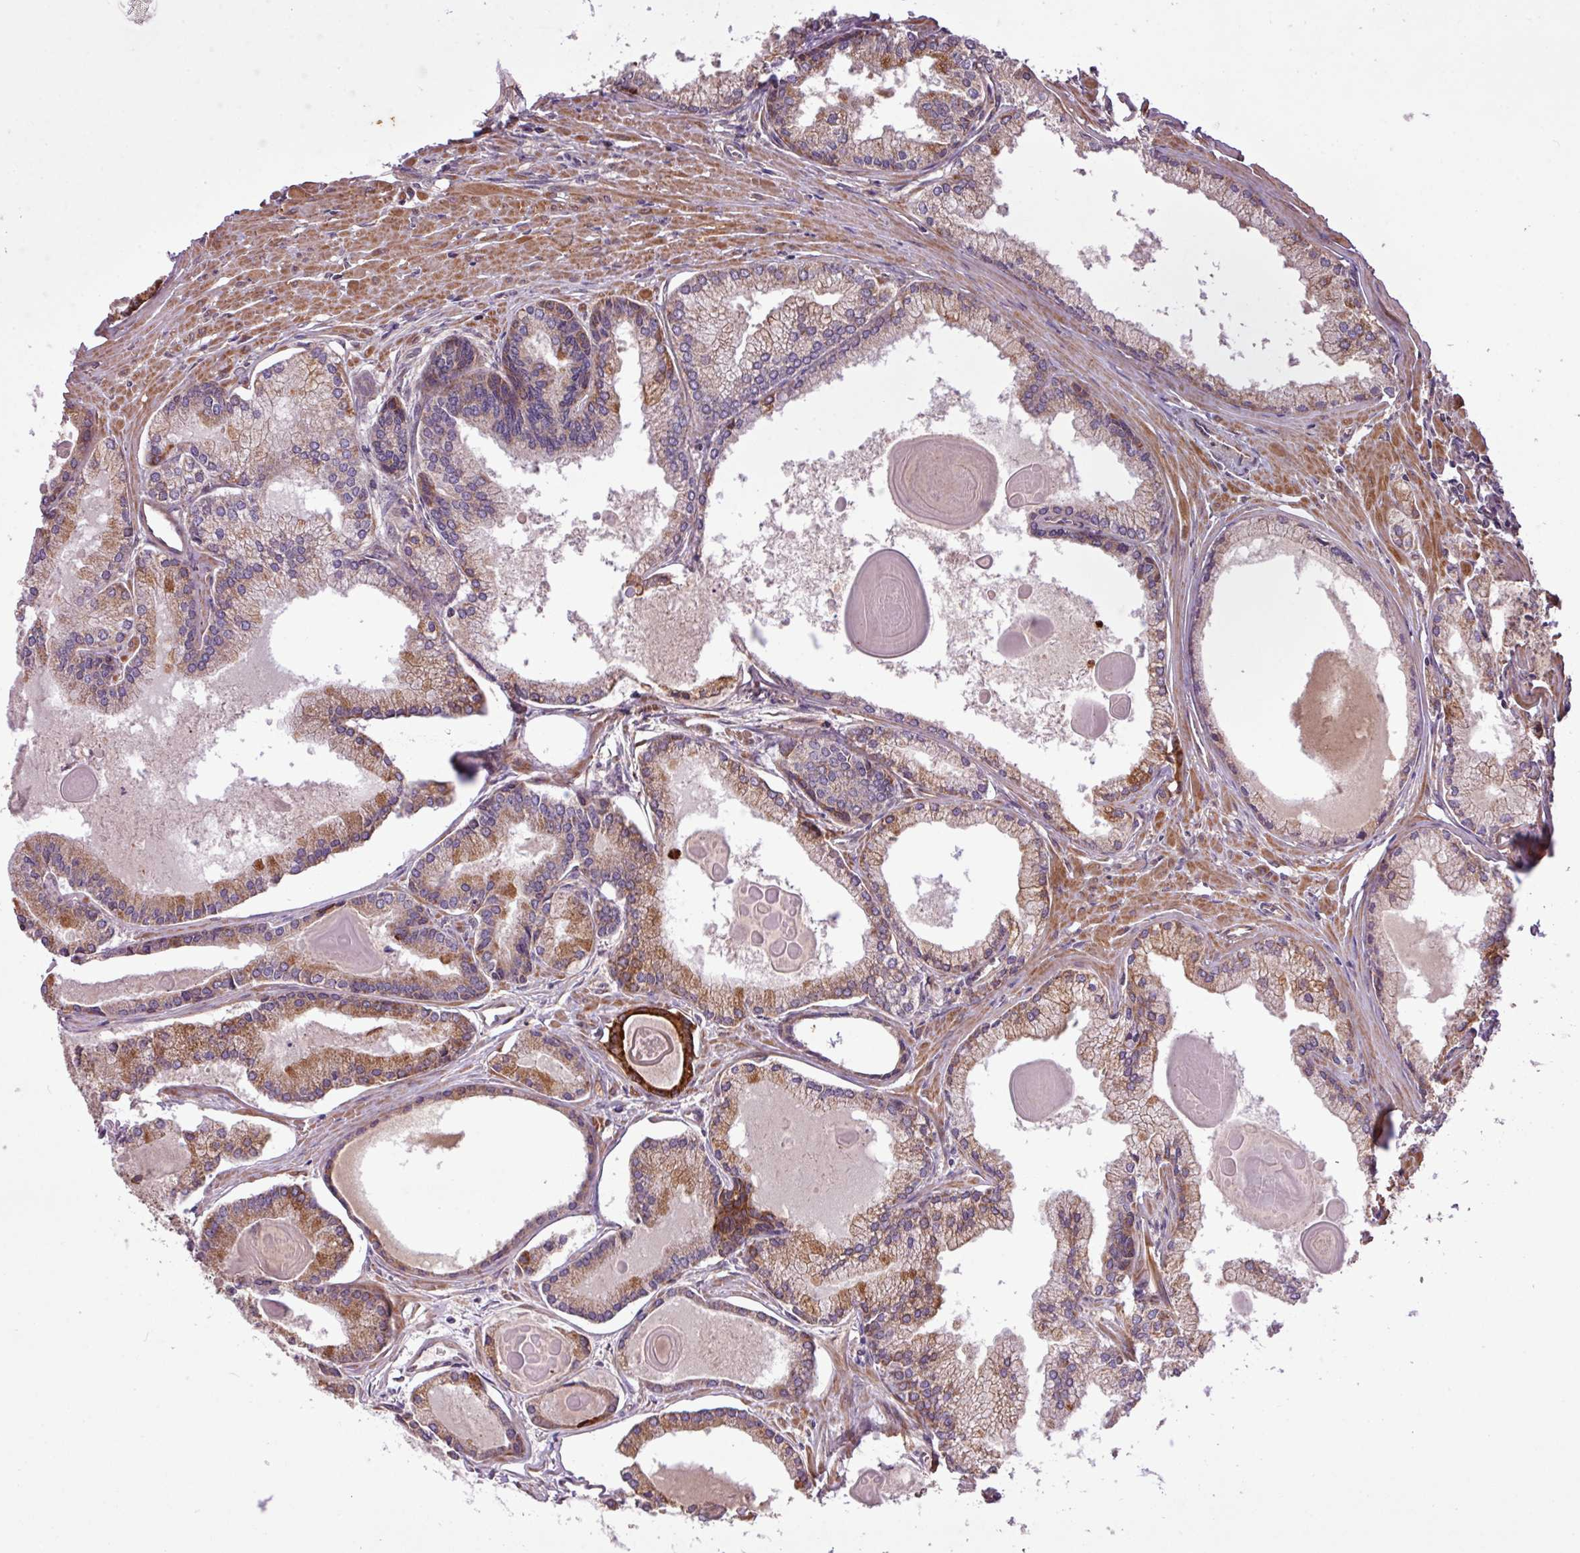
{"staining": {"intensity": "moderate", "quantity": "25%-75%", "location": "cytoplasmic/membranous"}, "tissue": "prostate cancer", "cell_type": "Tumor cells", "image_type": "cancer", "snomed": [{"axis": "morphology", "description": "Adenocarcinoma, High grade"}, {"axis": "topography", "description": "Prostate"}], "caption": "High-grade adenocarcinoma (prostate) was stained to show a protein in brown. There is medium levels of moderate cytoplasmic/membranous staining in about 25%-75% of tumor cells. The protein of interest is shown in brown color, while the nuclei are stained blue.", "gene": "TIMM10B", "patient": {"sex": "male", "age": 68}}